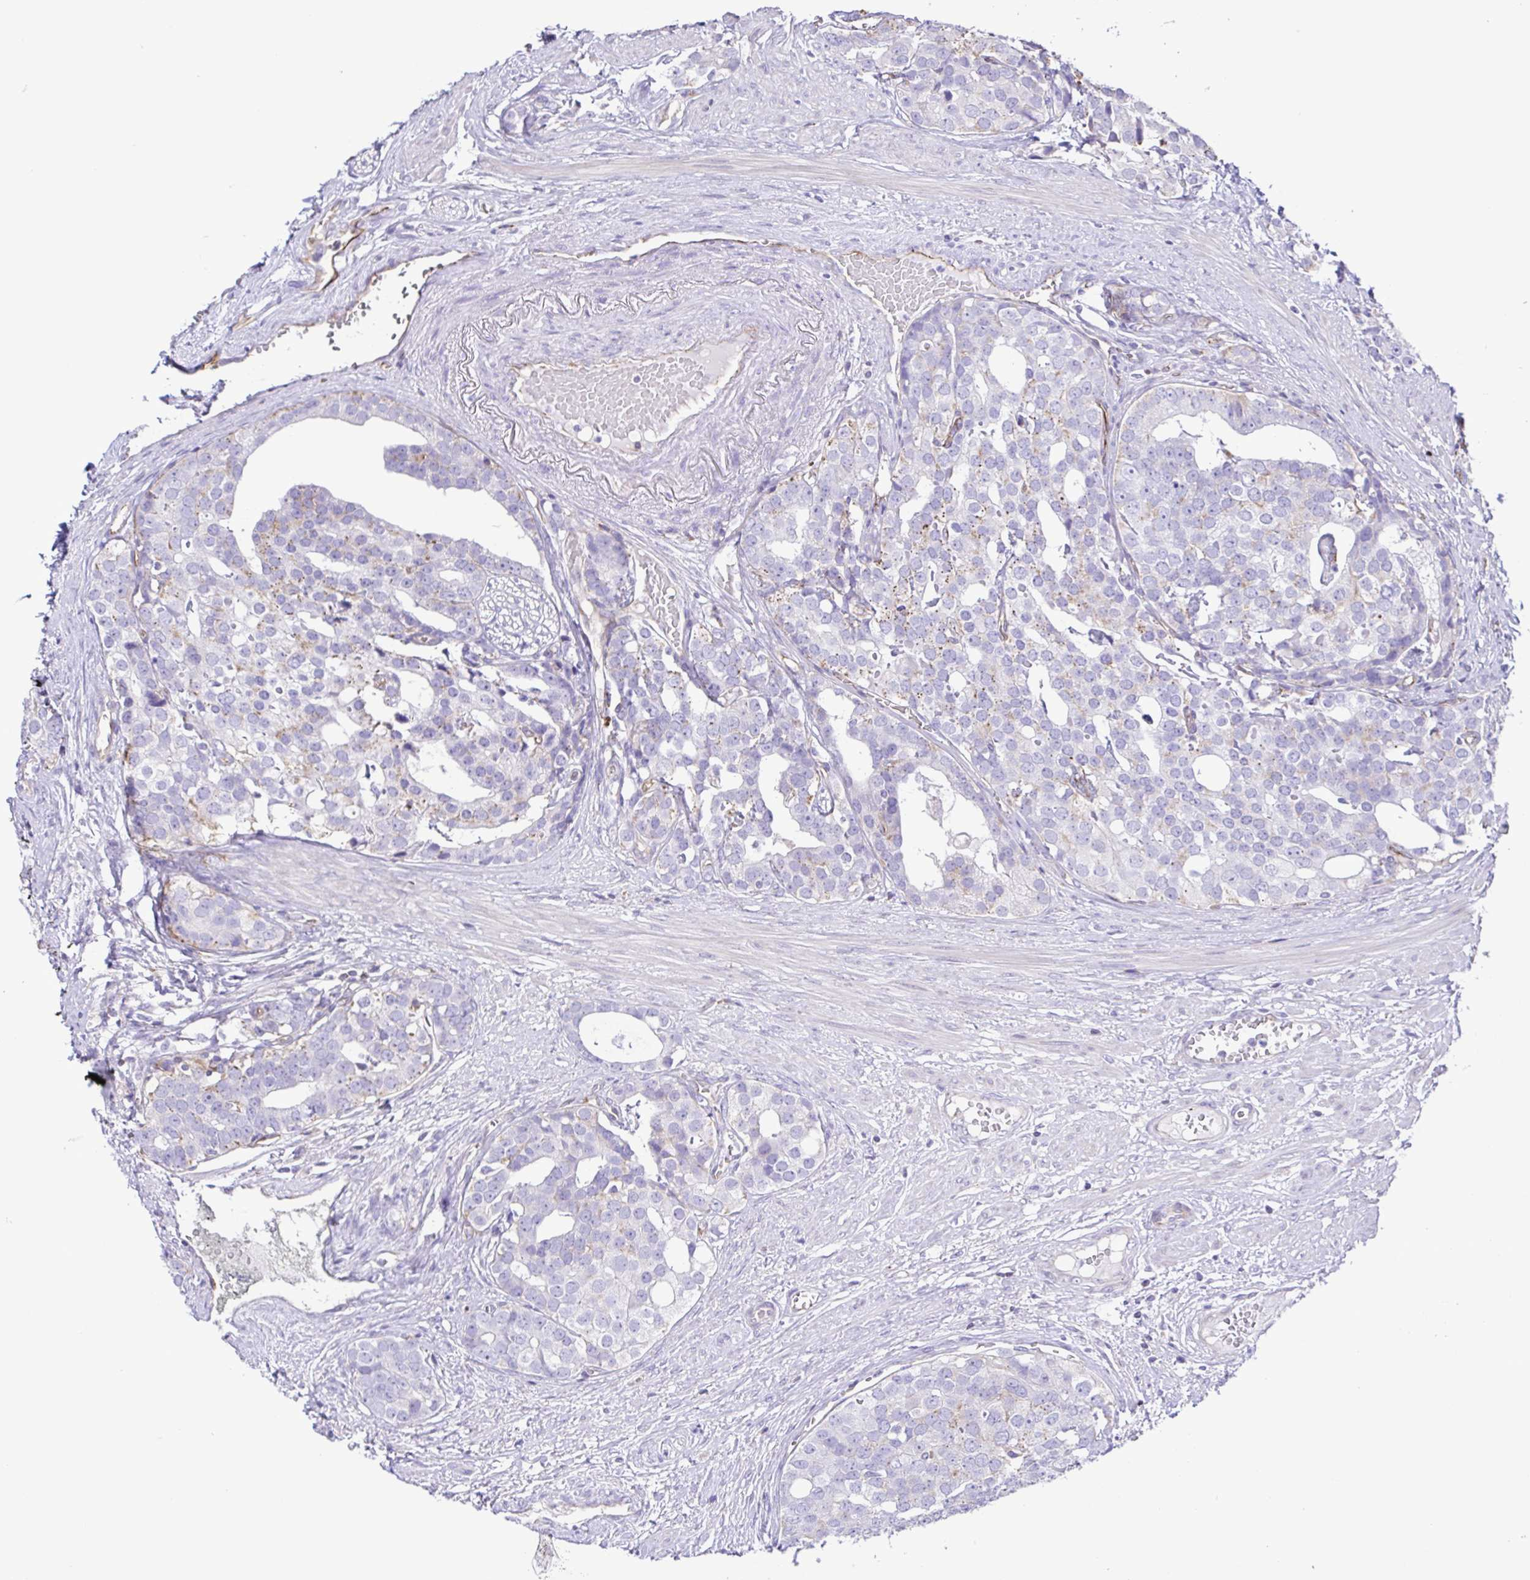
{"staining": {"intensity": "negative", "quantity": "none", "location": "none"}, "tissue": "prostate cancer", "cell_type": "Tumor cells", "image_type": "cancer", "snomed": [{"axis": "morphology", "description": "Adenocarcinoma, High grade"}, {"axis": "topography", "description": "Prostate"}], "caption": "Immunohistochemical staining of prostate cancer (high-grade adenocarcinoma) shows no significant expression in tumor cells. (DAB IHC, high magnification).", "gene": "FLT1", "patient": {"sex": "male", "age": 71}}